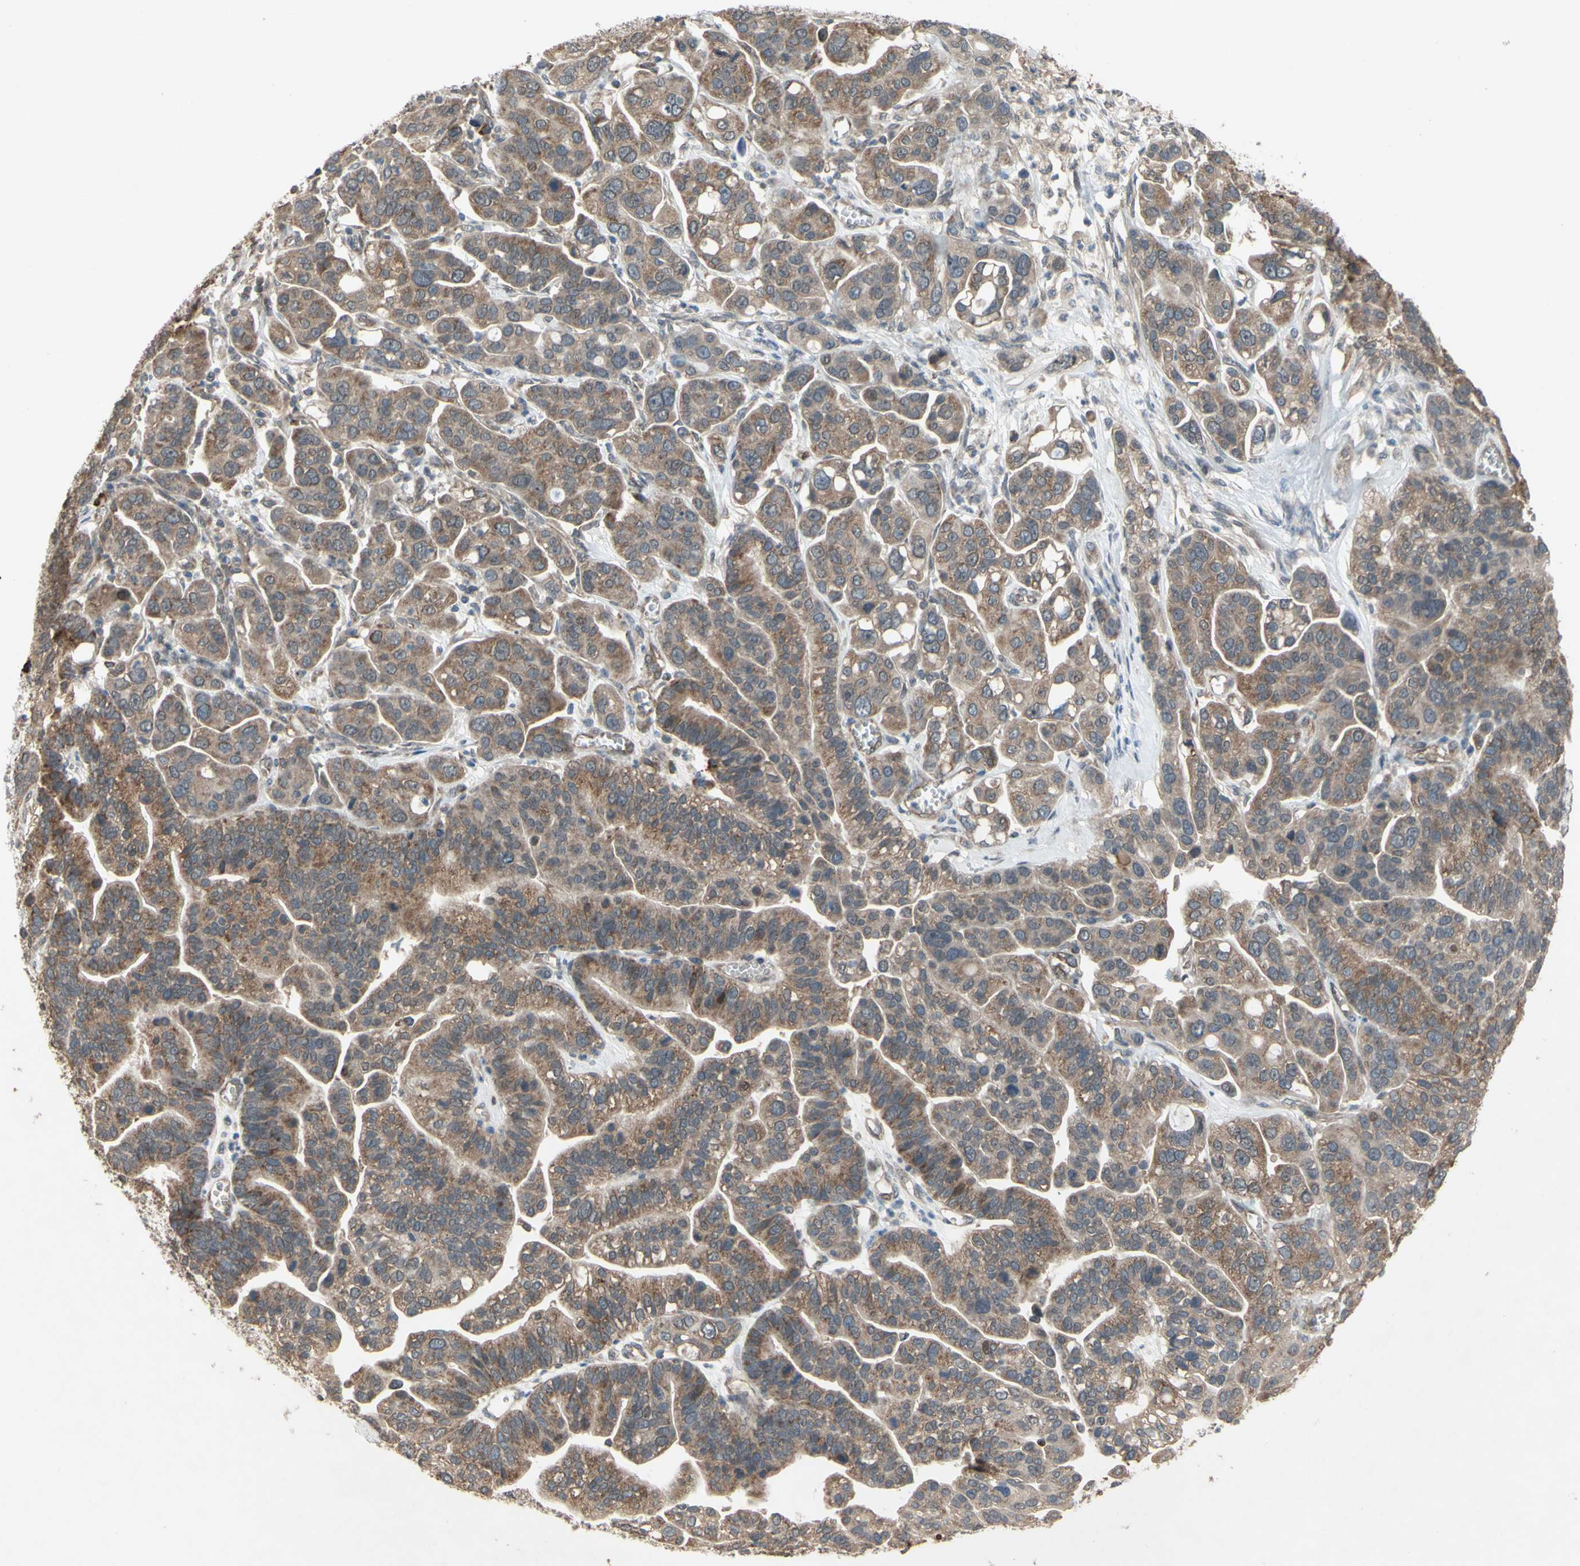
{"staining": {"intensity": "moderate", "quantity": ">75%", "location": "cytoplasmic/membranous"}, "tissue": "ovarian cancer", "cell_type": "Tumor cells", "image_type": "cancer", "snomed": [{"axis": "morphology", "description": "Cystadenocarcinoma, serous, NOS"}, {"axis": "topography", "description": "Ovary"}], "caption": "Ovarian cancer (serous cystadenocarcinoma) stained for a protein (brown) exhibits moderate cytoplasmic/membranous positive expression in approximately >75% of tumor cells.", "gene": "CD164", "patient": {"sex": "female", "age": 56}}